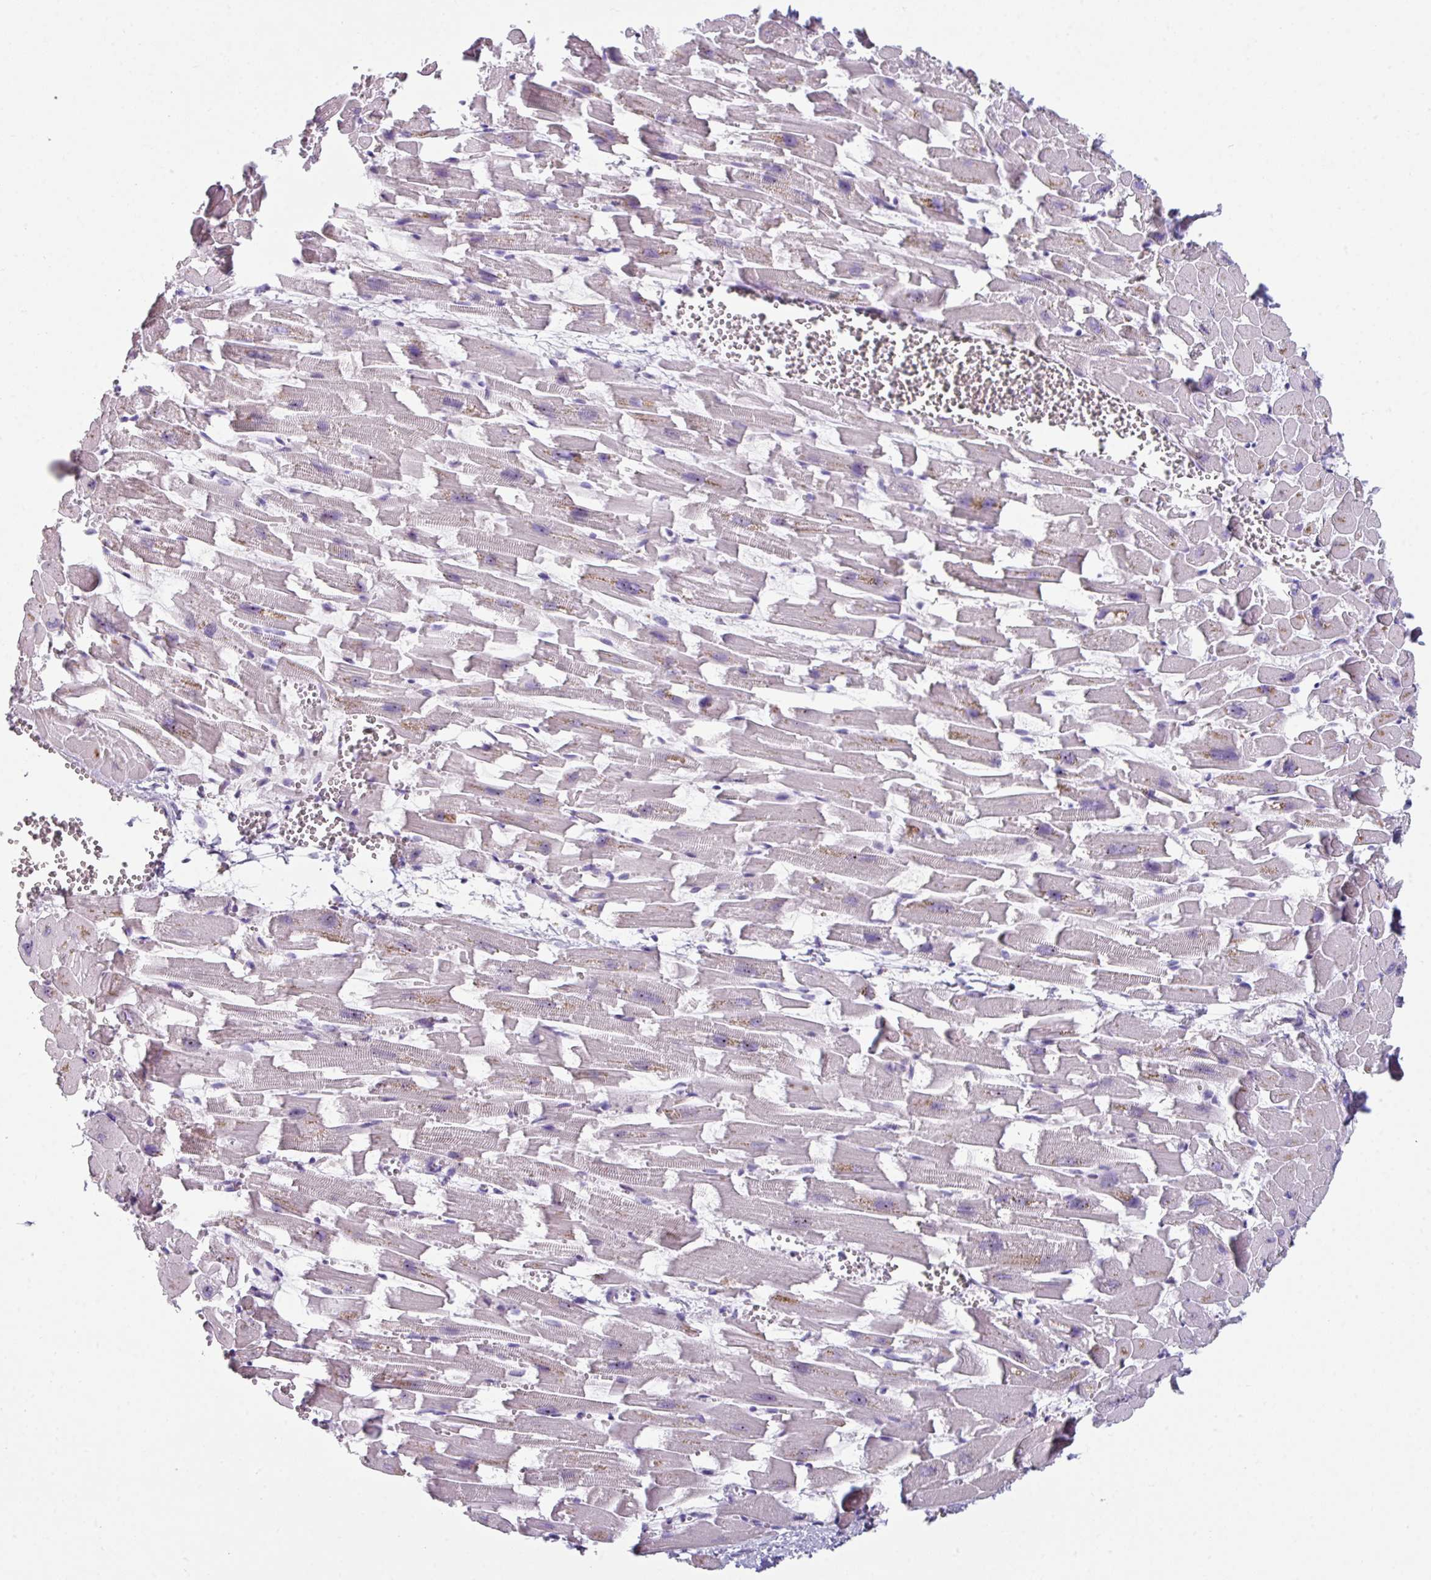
{"staining": {"intensity": "weak", "quantity": "<25%", "location": "cytoplasmic/membranous"}, "tissue": "heart muscle", "cell_type": "Cardiomyocytes", "image_type": "normal", "snomed": [{"axis": "morphology", "description": "Normal tissue, NOS"}, {"axis": "topography", "description": "Heart"}], "caption": "The histopathology image exhibits no significant positivity in cardiomyocytes of heart muscle. (DAB immunohistochemistry, high magnification).", "gene": "BMS1", "patient": {"sex": "female", "age": 64}}